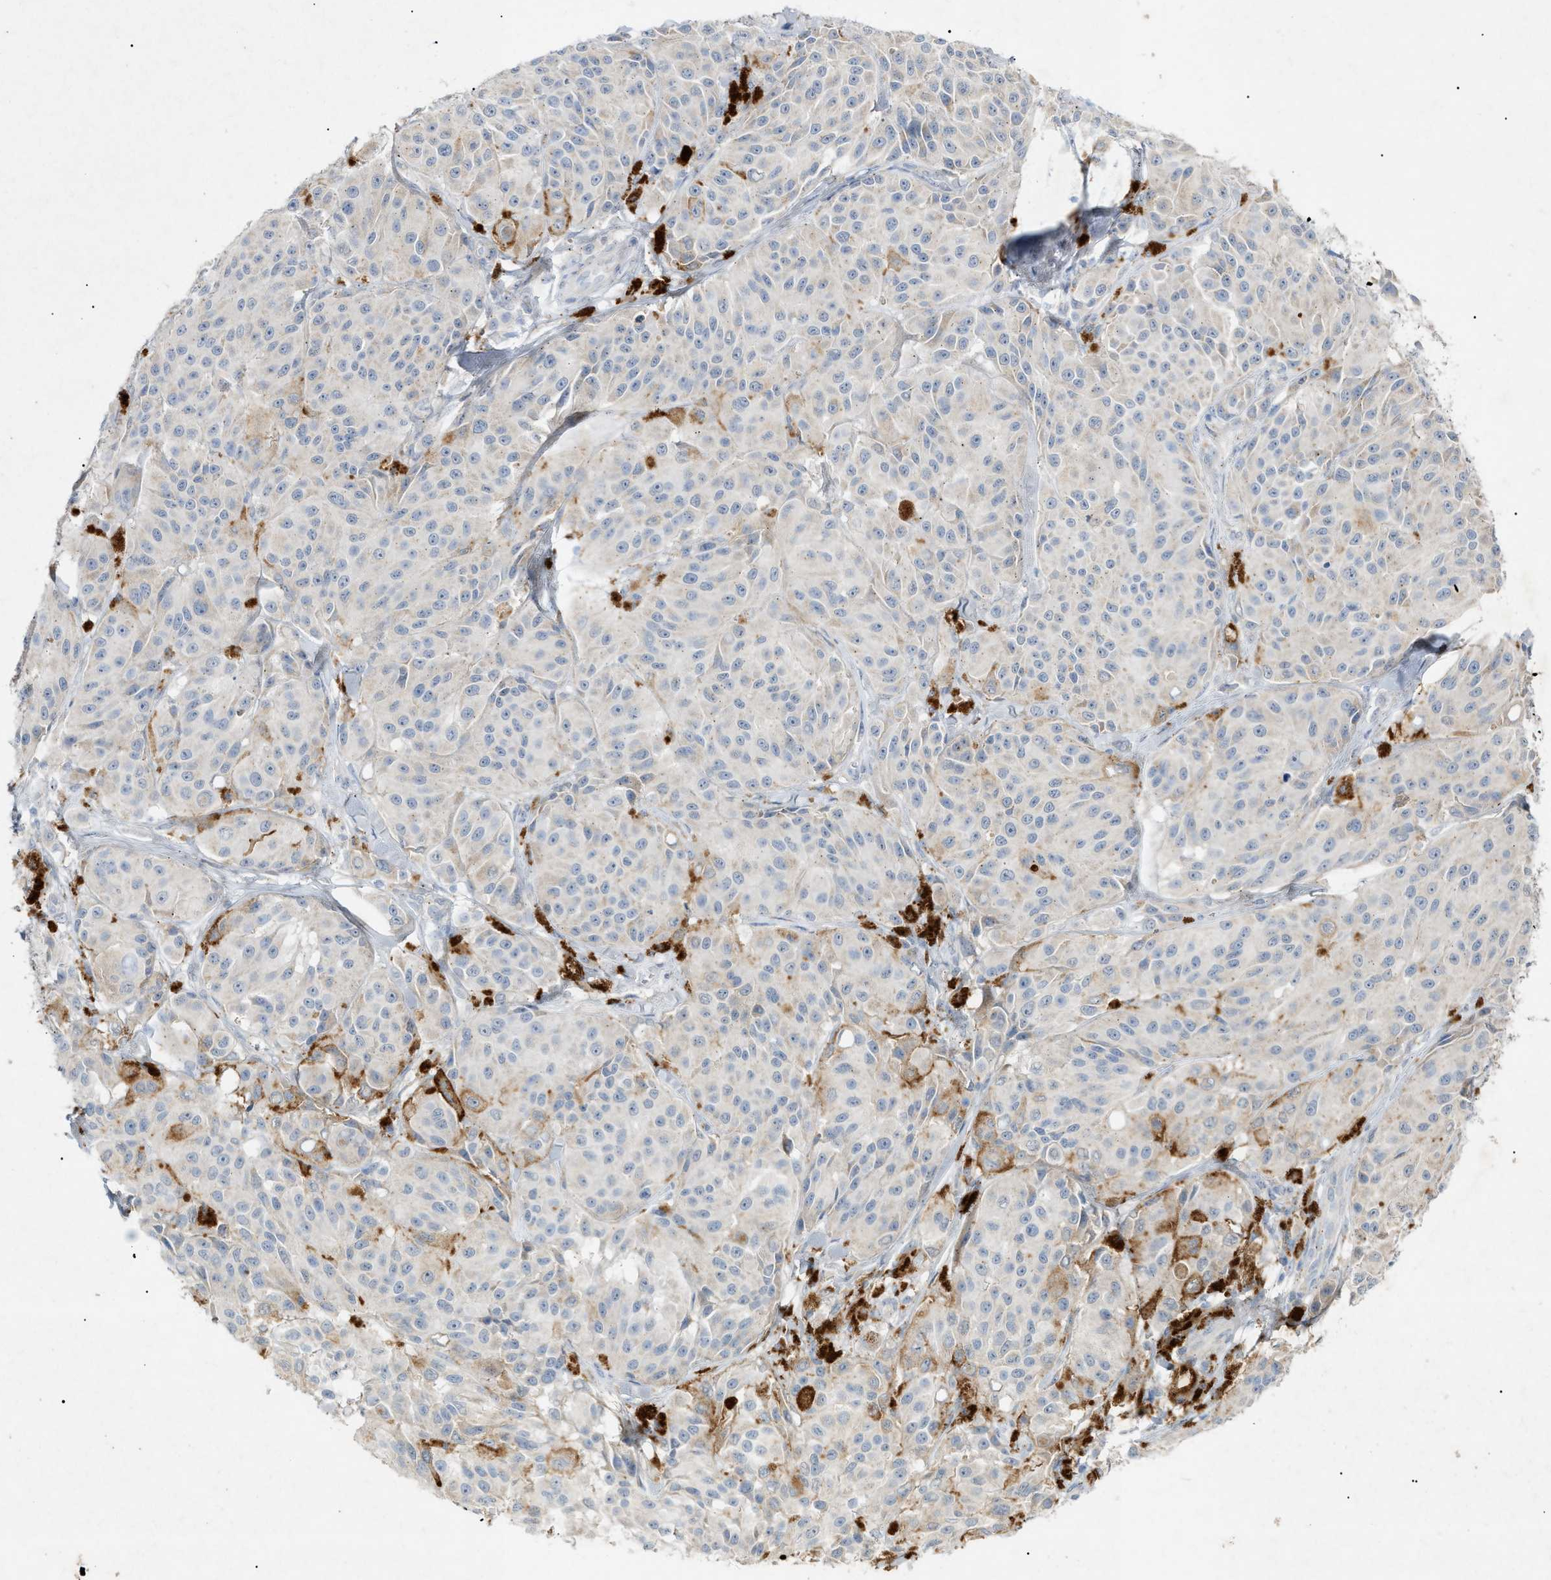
{"staining": {"intensity": "negative", "quantity": "none", "location": "none"}, "tissue": "melanoma", "cell_type": "Tumor cells", "image_type": "cancer", "snomed": [{"axis": "morphology", "description": "Malignant melanoma, NOS"}, {"axis": "topography", "description": "Skin"}], "caption": "High power microscopy histopathology image of an immunohistochemistry photomicrograph of malignant melanoma, revealing no significant positivity in tumor cells.", "gene": "SLC25A31", "patient": {"sex": "male", "age": 84}}